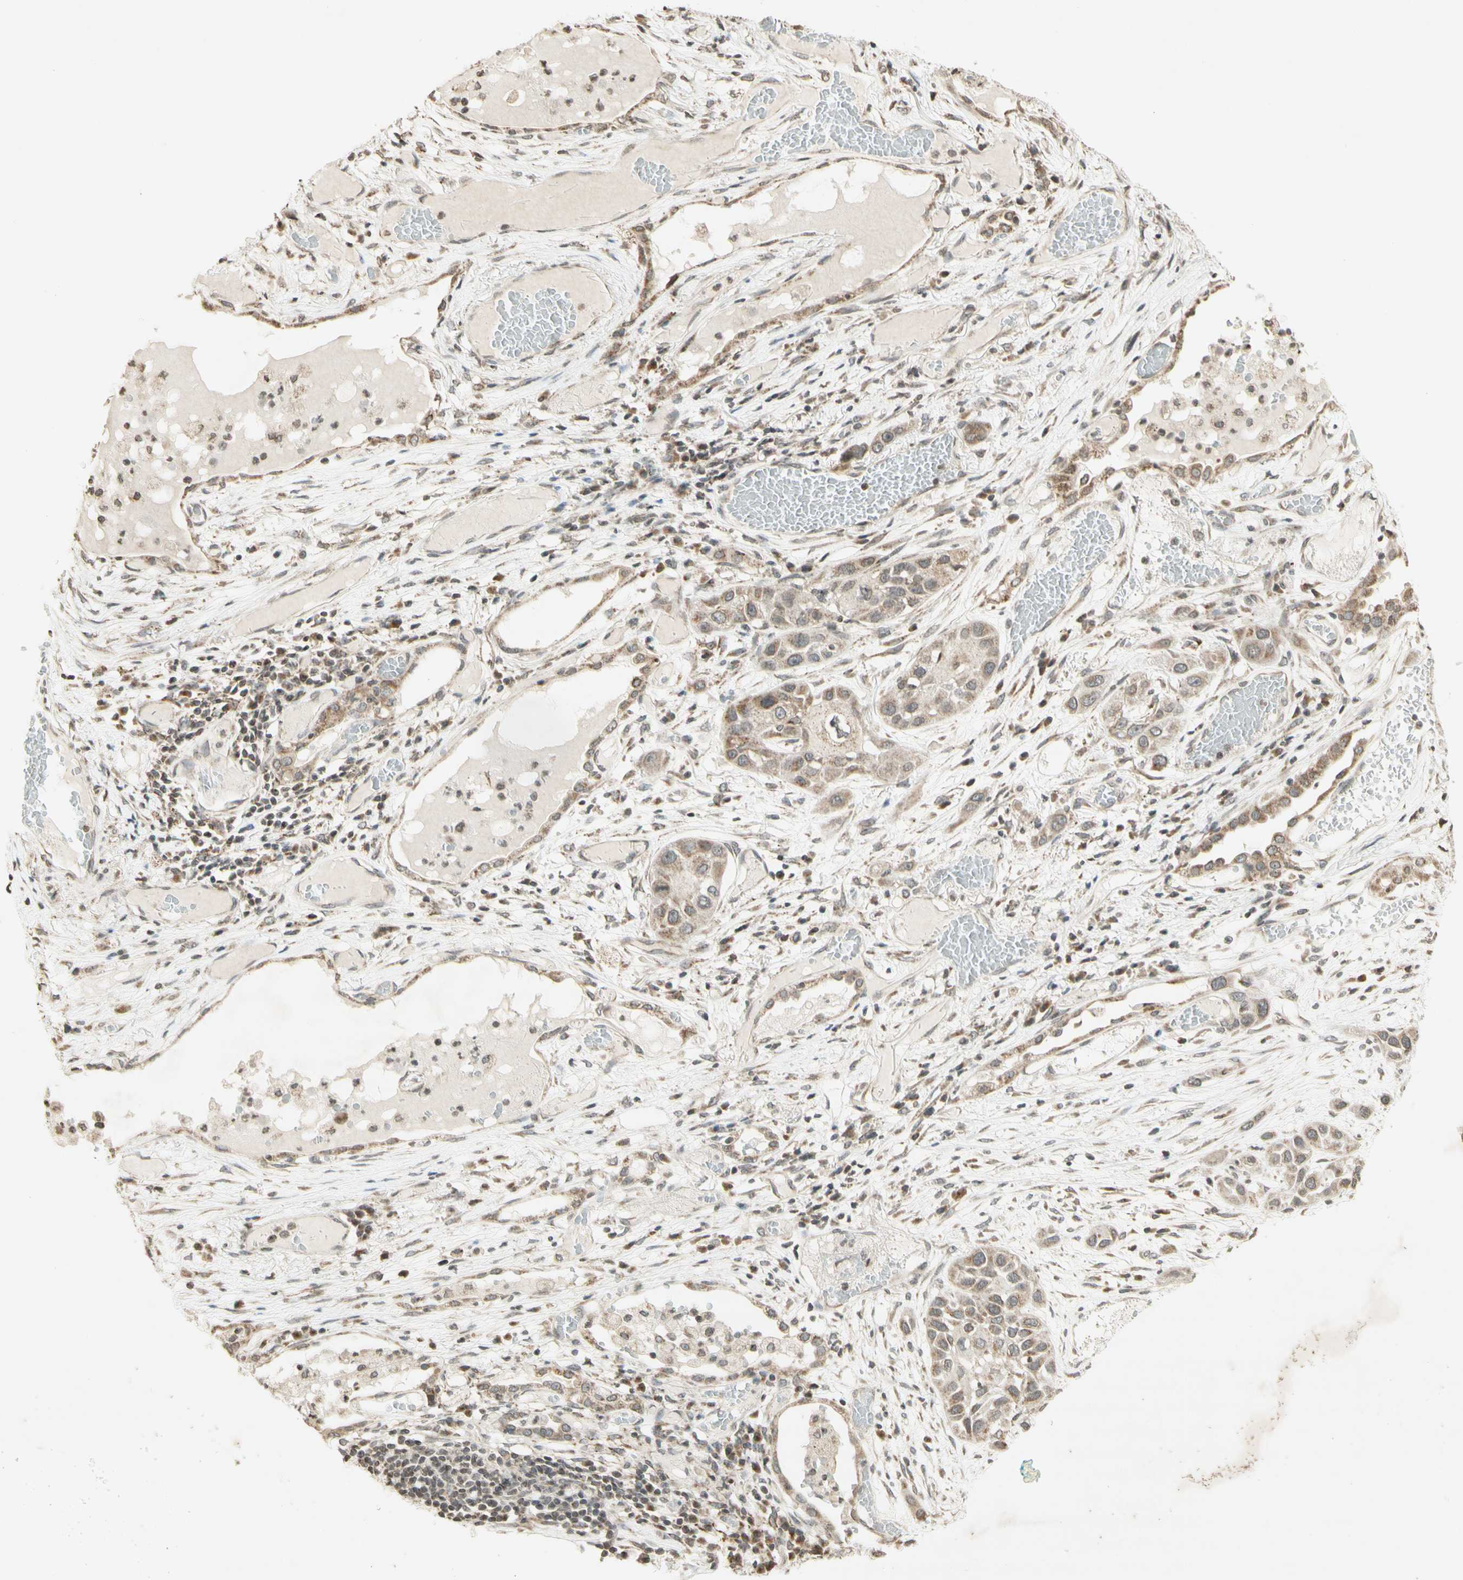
{"staining": {"intensity": "weak", "quantity": "25%-75%", "location": "cytoplasmic/membranous"}, "tissue": "lung cancer", "cell_type": "Tumor cells", "image_type": "cancer", "snomed": [{"axis": "morphology", "description": "Squamous cell carcinoma, NOS"}, {"axis": "topography", "description": "Lung"}], "caption": "A low amount of weak cytoplasmic/membranous staining is appreciated in approximately 25%-75% of tumor cells in lung squamous cell carcinoma tissue. The staining was performed using DAB (3,3'-diaminobenzidine), with brown indicating positive protein expression. Nuclei are stained blue with hematoxylin.", "gene": "CCNI", "patient": {"sex": "male", "age": 71}}